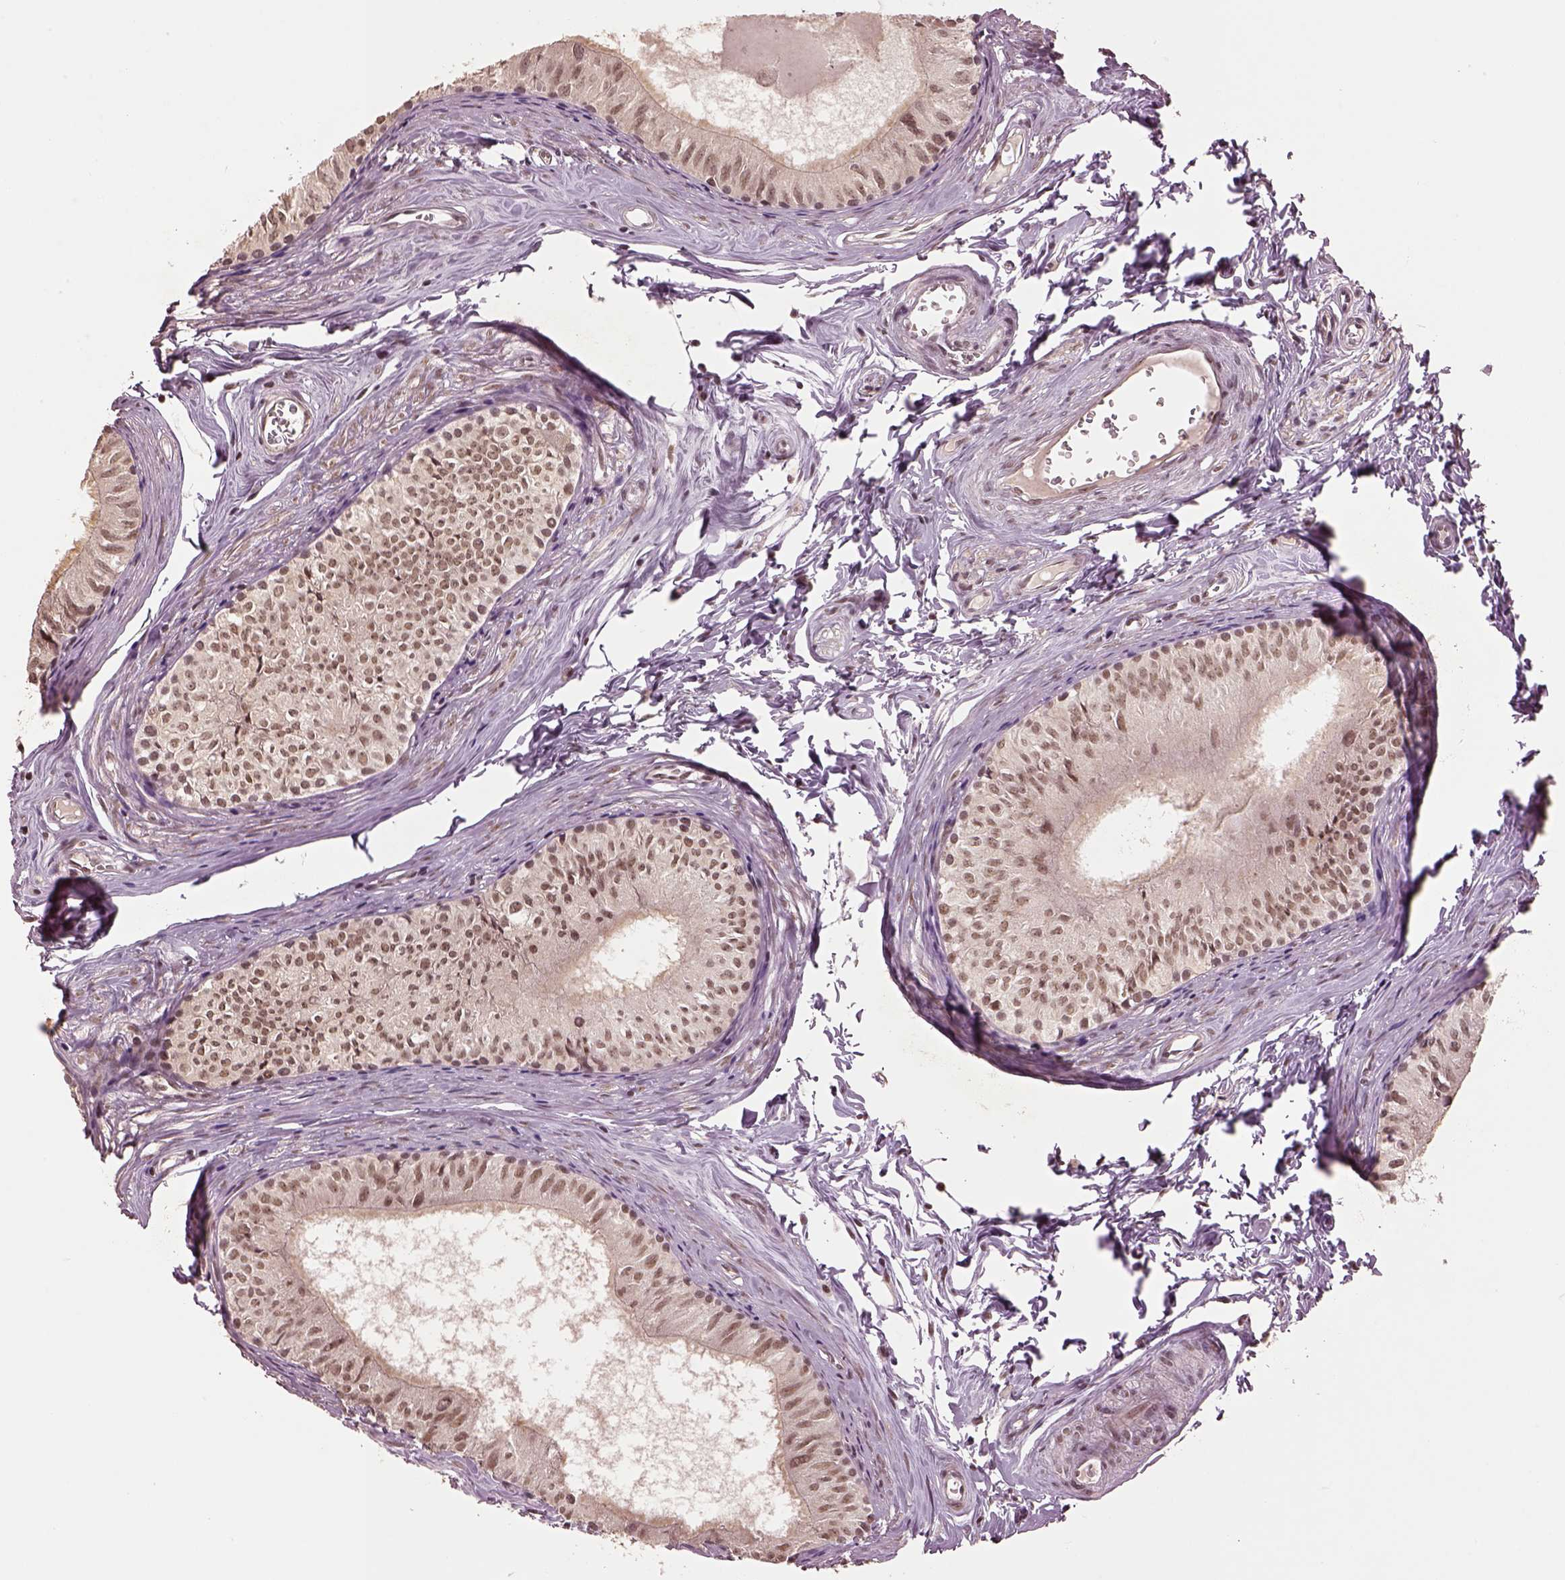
{"staining": {"intensity": "moderate", "quantity": ">75%", "location": "nuclear"}, "tissue": "epididymis", "cell_type": "Glandular cells", "image_type": "normal", "snomed": [{"axis": "morphology", "description": "Normal tissue, NOS"}, {"axis": "topography", "description": "Epididymis"}], "caption": "Moderate nuclear positivity is identified in approximately >75% of glandular cells in unremarkable epididymis. (brown staining indicates protein expression, while blue staining denotes nuclei).", "gene": "BRD9", "patient": {"sex": "male", "age": 52}}